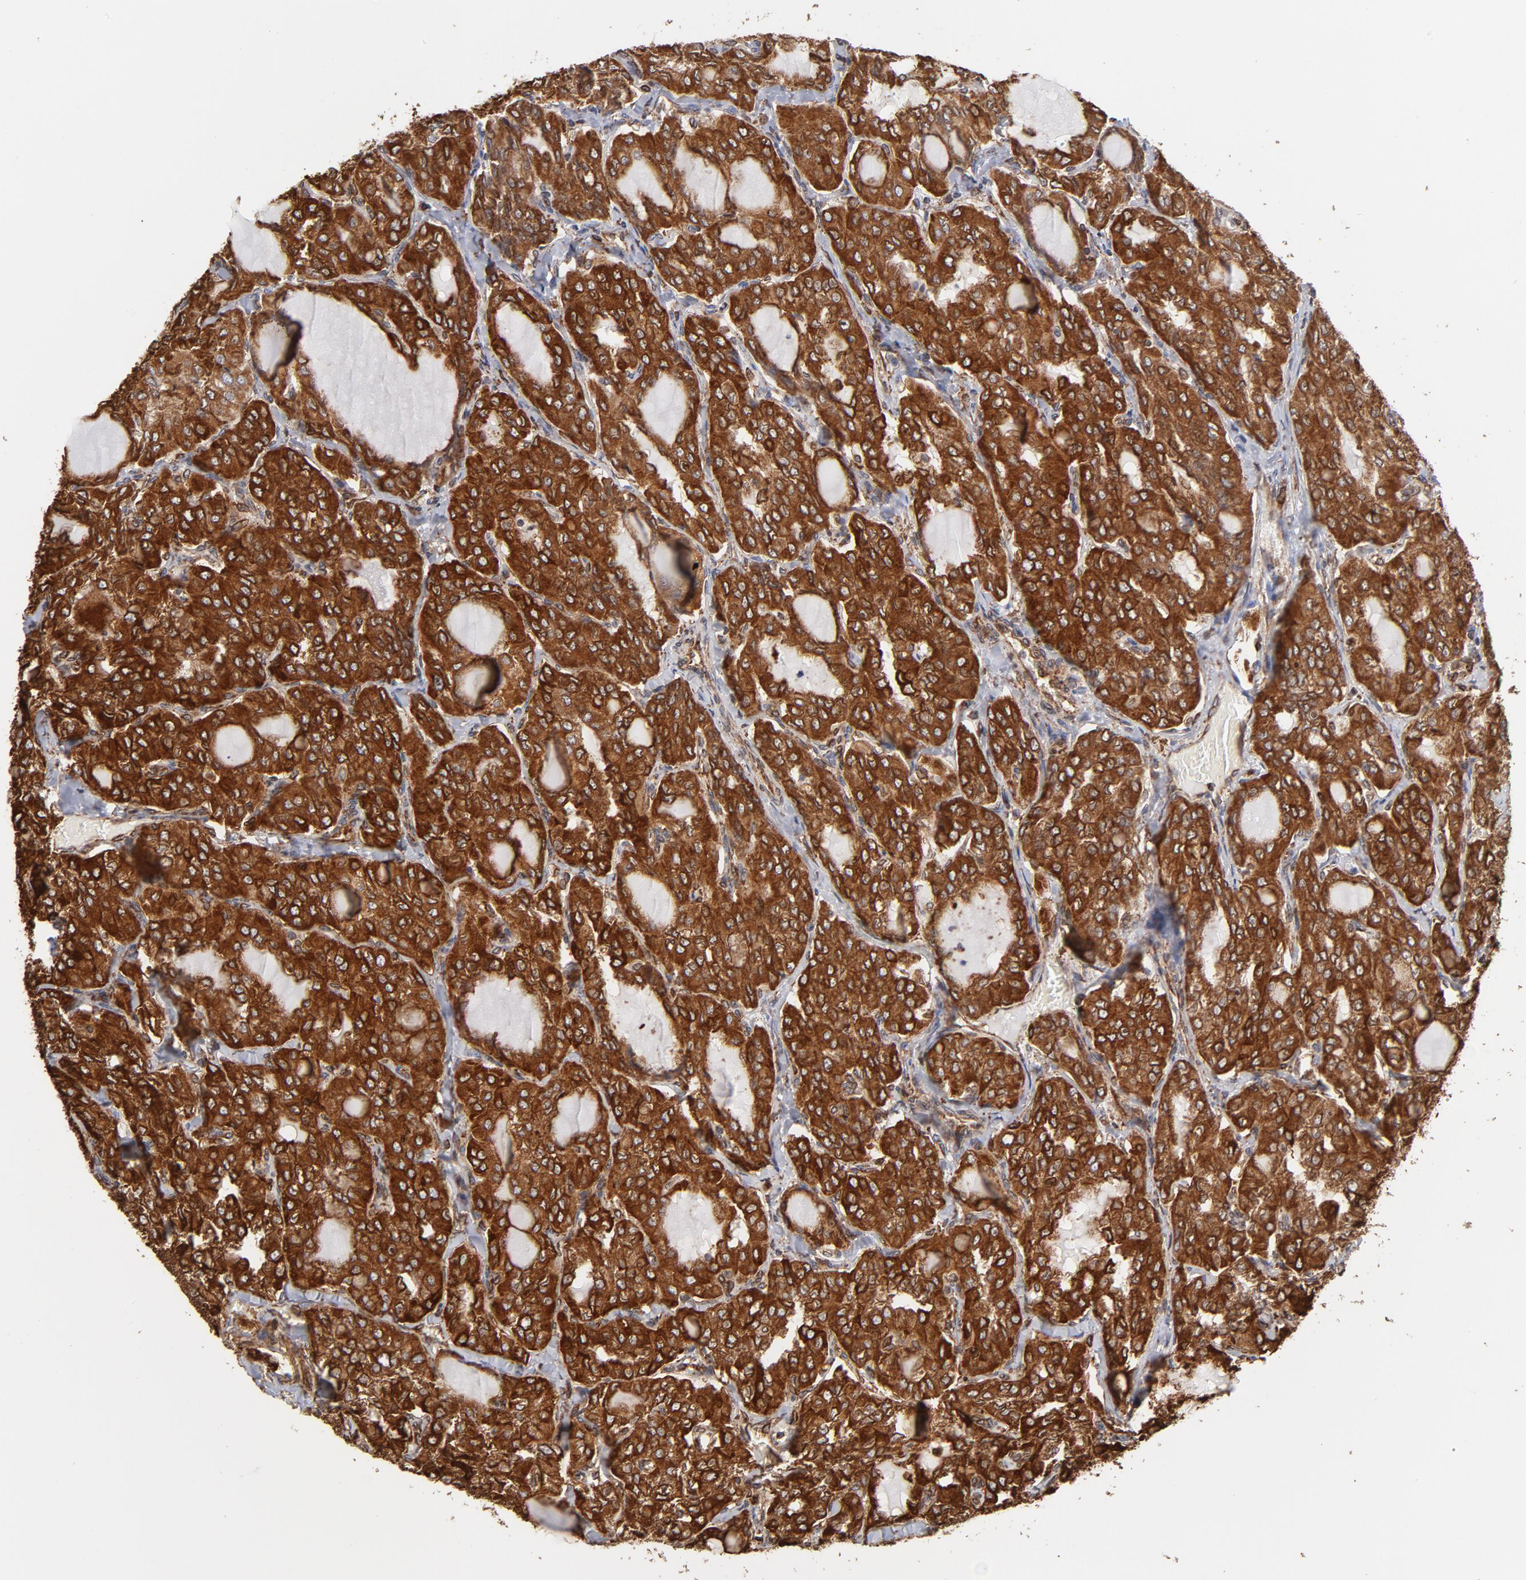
{"staining": {"intensity": "strong", "quantity": ">75%", "location": "cytoplasmic/membranous"}, "tissue": "thyroid cancer", "cell_type": "Tumor cells", "image_type": "cancer", "snomed": [{"axis": "morphology", "description": "Papillary adenocarcinoma, NOS"}, {"axis": "topography", "description": "Thyroid gland"}], "caption": "Protein expression analysis of papillary adenocarcinoma (thyroid) exhibits strong cytoplasmic/membranous positivity in about >75% of tumor cells.", "gene": "CANX", "patient": {"sex": "male", "age": 20}}